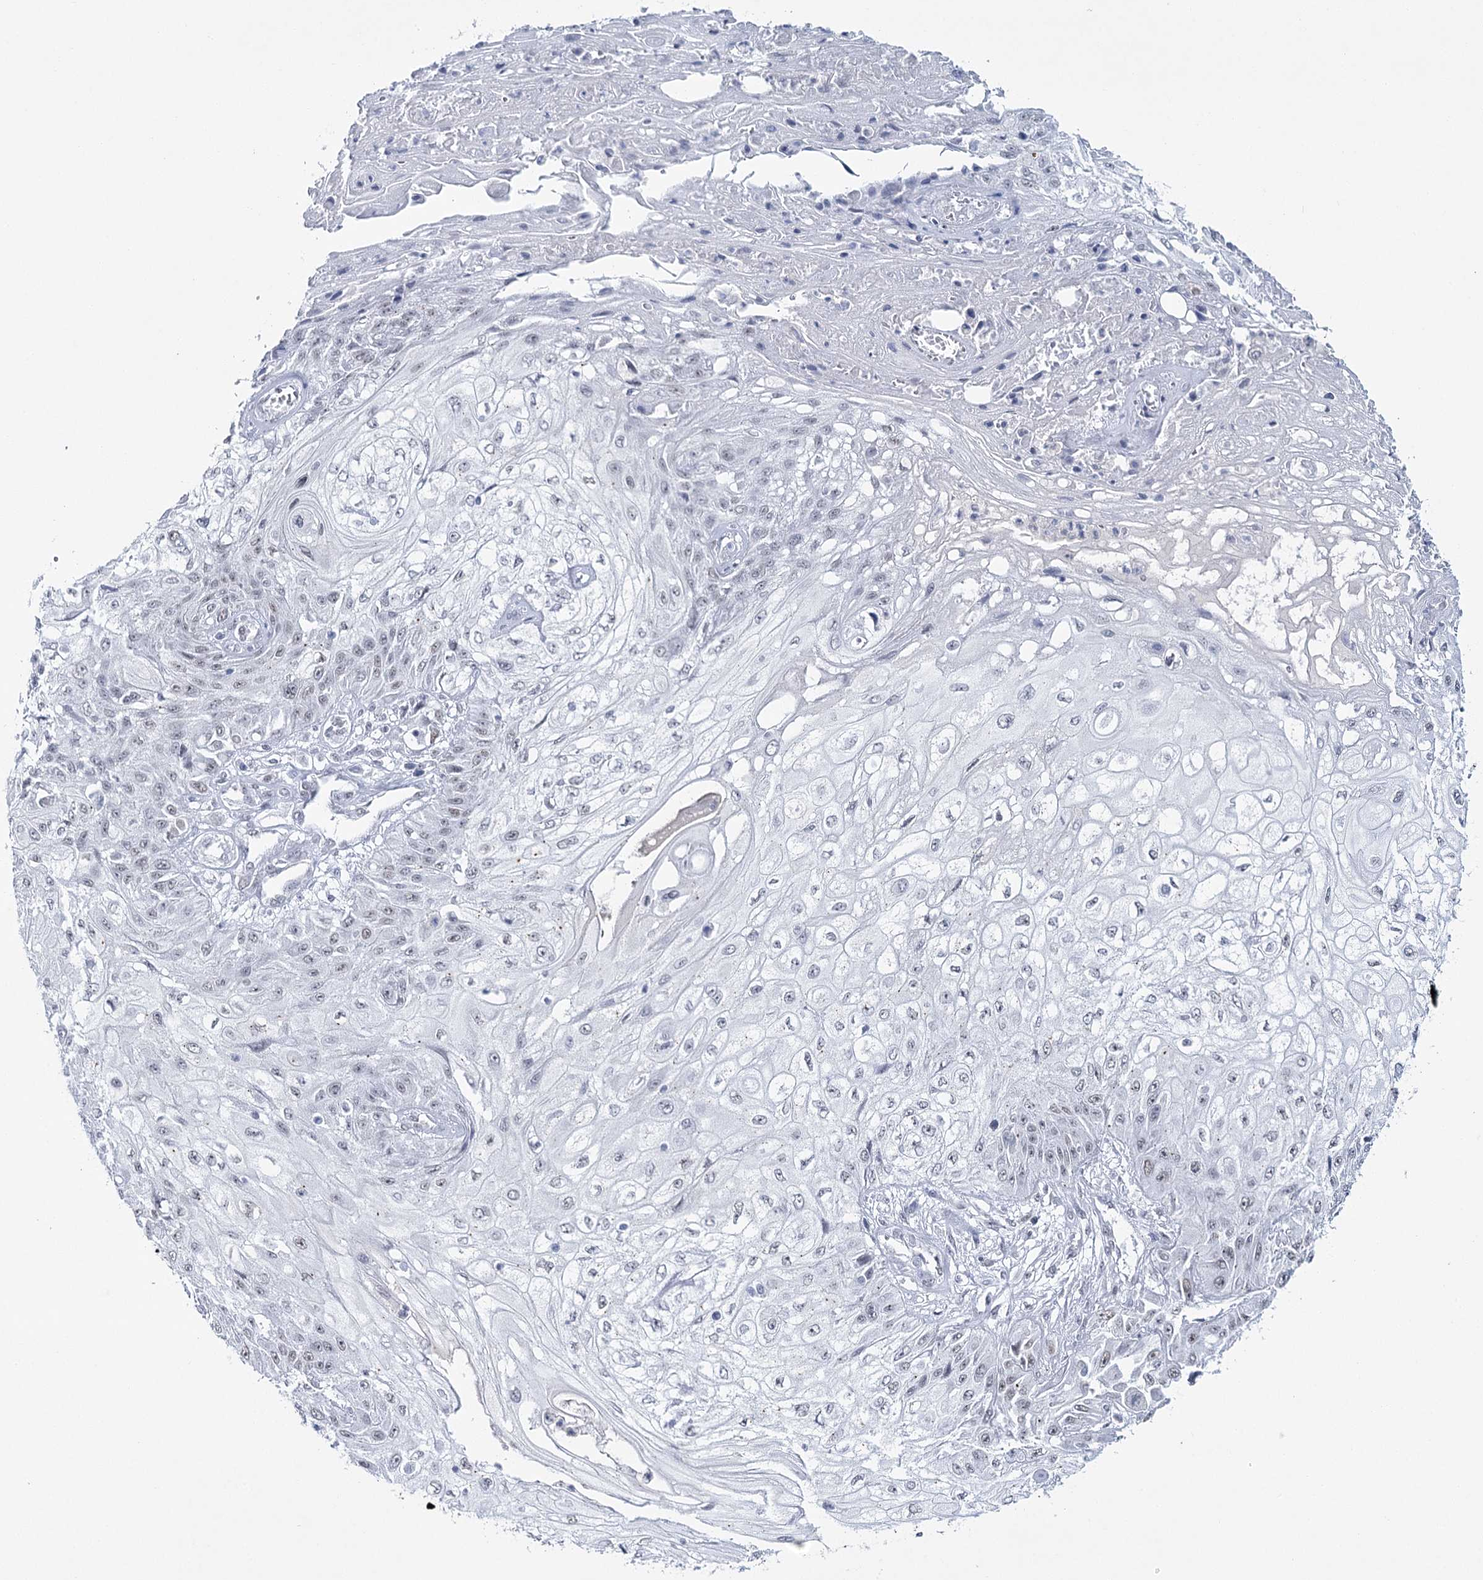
{"staining": {"intensity": "weak", "quantity": ">75%", "location": "nuclear"}, "tissue": "skin cancer", "cell_type": "Tumor cells", "image_type": "cancer", "snomed": [{"axis": "morphology", "description": "Squamous cell carcinoma, NOS"}, {"axis": "morphology", "description": "Squamous cell carcinoma, metastatic, NOS"}, {"axis": "topography", "description": "Skin"}, {"axis": "topography", "description": "Lymph node"}], "caption": "Skin squamous cell carcinoma tissue shows weak nuclear staining in approximately >75% of tumor cells The staining is performed using DAB (3,3'-diaminobenzidine) brown chromogen to label protein expression. The nuclei are counter-stained blue using hematoxylin.", "gene": "ZC3H8", "patient": {"sex": "male", "age": 75}}